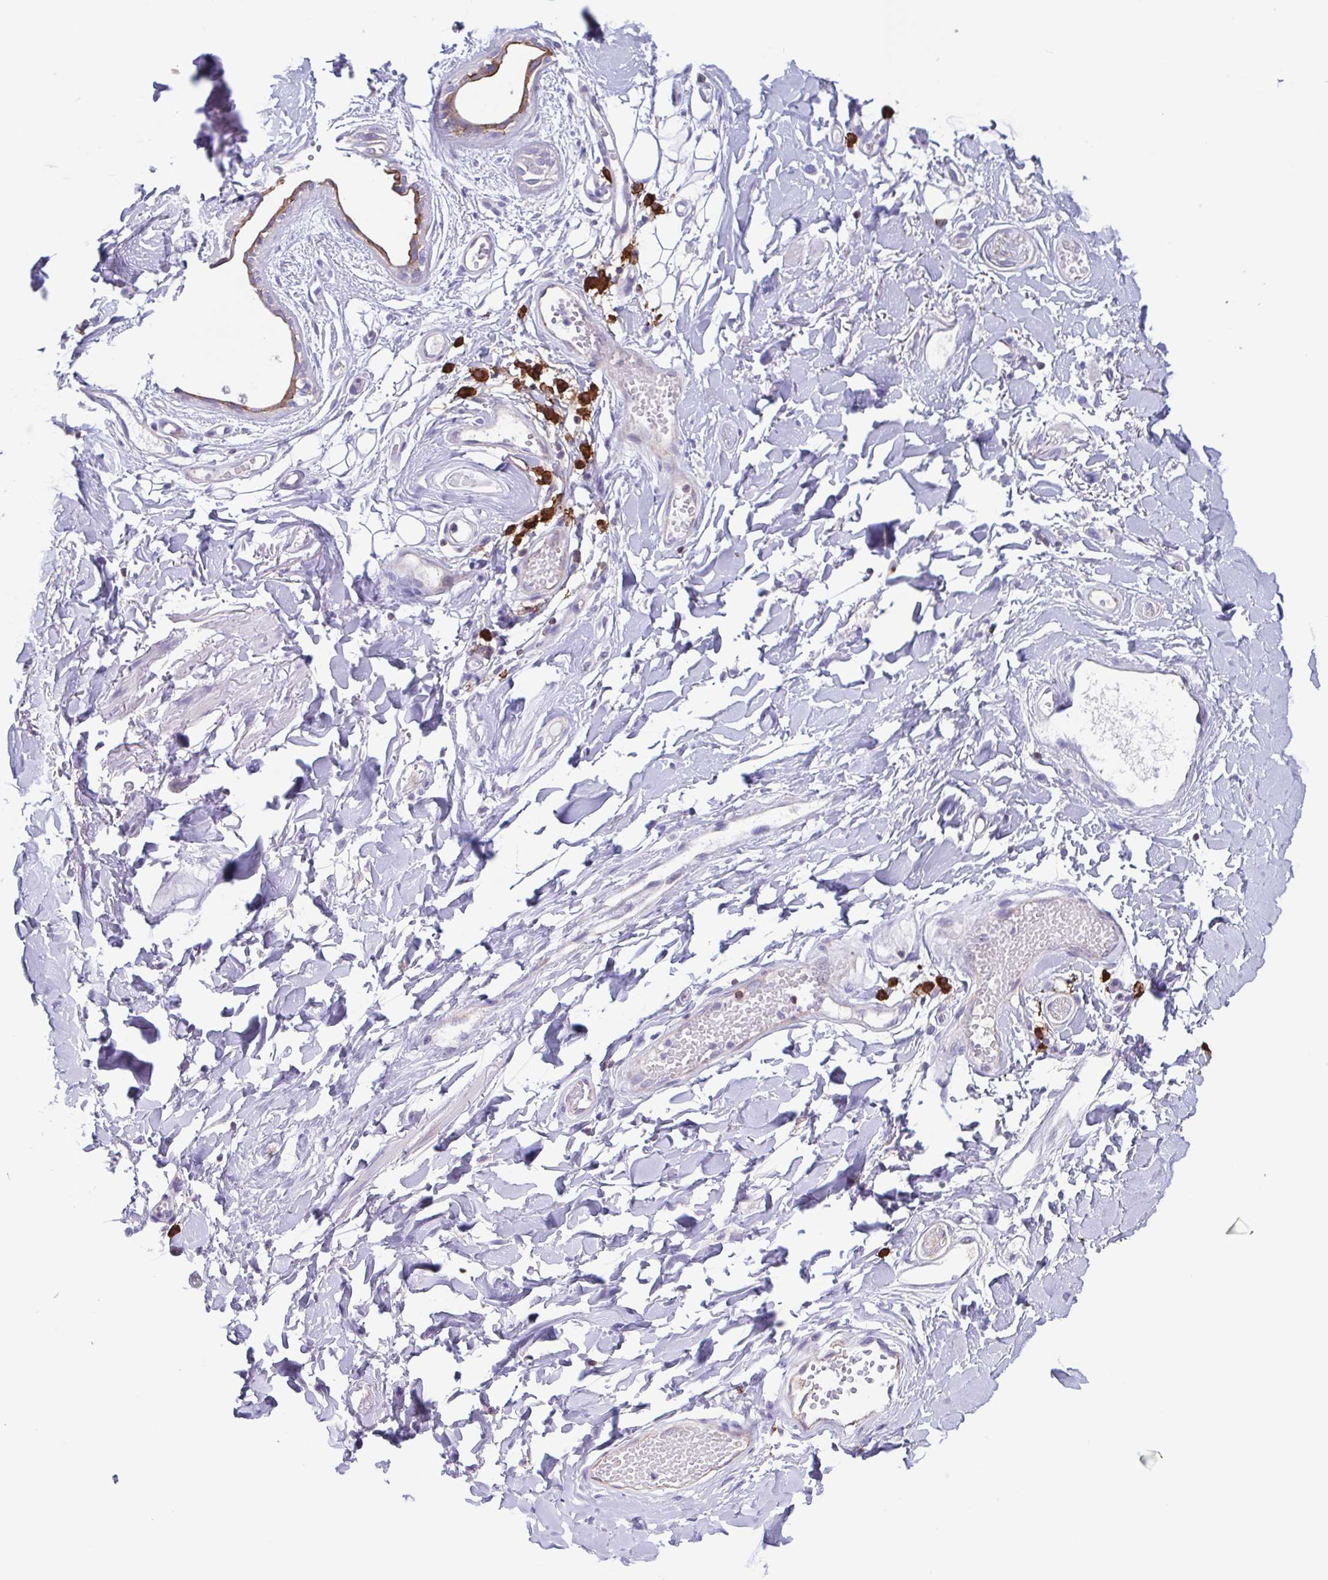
{"staining": {"intensity": "negative", "quantity": "none", "location": "none"}, "tissue": "adipose tissue", "cell_type": "Adipocytes", "image_type": "normal", "snomed": [{"axis": "morphology", "description": "Normal tissue, NOS"}, {"axis": "topography", "description": "Anal"}, {"axis": "topography", "description": "Peripheral nerve tissue"}], "caption": "High magnification brightfield microscopy of unremarkable adipose tissue stained with DAB (brown) and counterstained with hematoxylin (blue): adipocytes show no significant positivity.", "gene": "TPD52", "patient": {"sex": "male", "age": 78}}